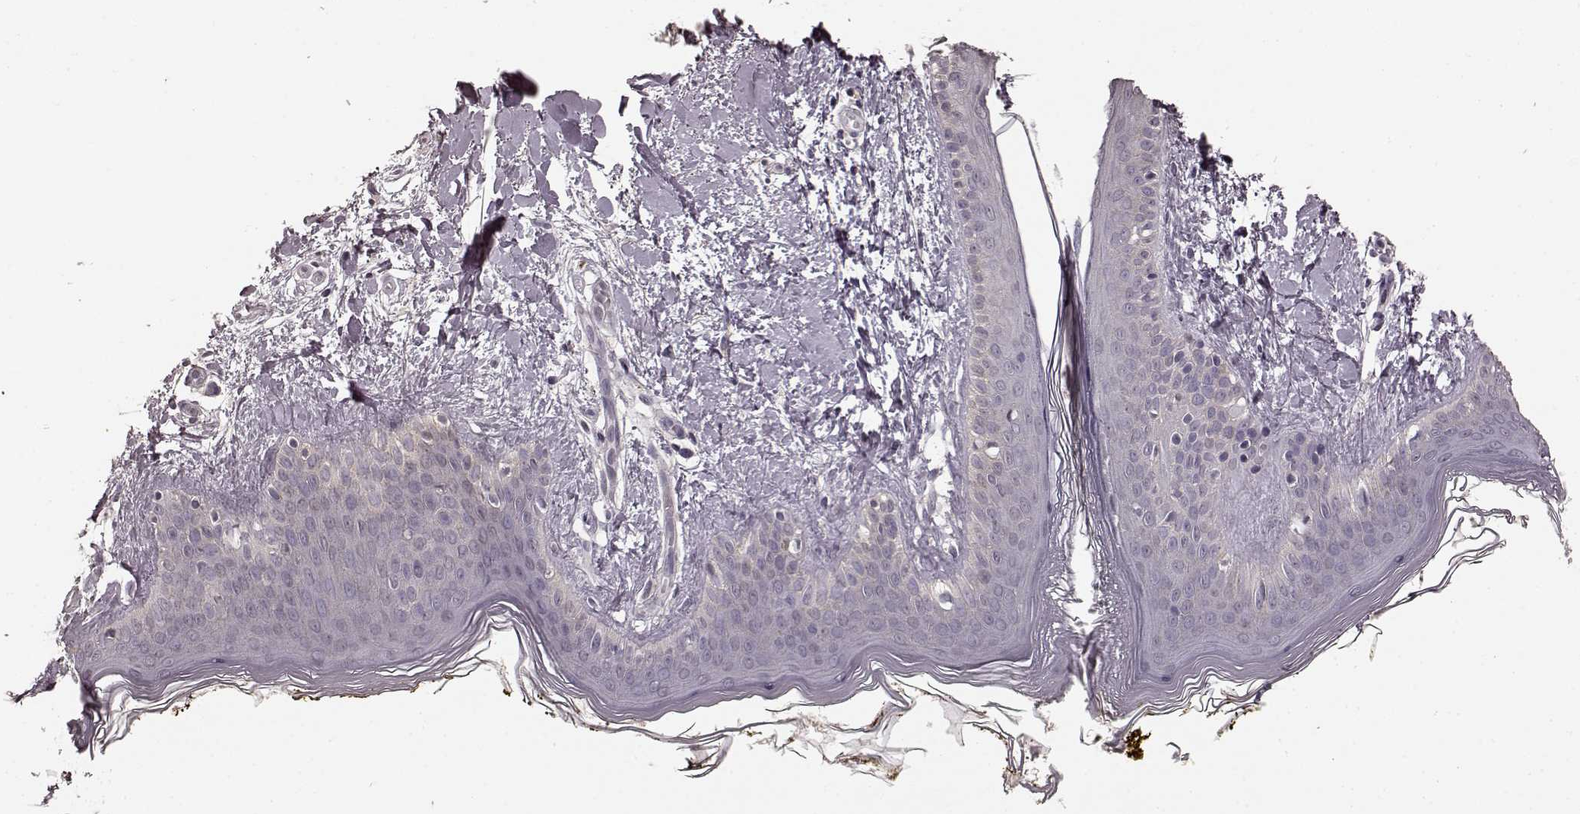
{"staining": {"intensity": "negative", "quantity": "none", "location": "none"}, "tissue": "skin", "cell_type": "Fibroblasts", "image_type": "normal", "snomed": [{"axis": "morphology", "description": "Normal tissue, NOS"}, {"axis": "topography", "description": "Skin"}], "caption": "The micrograph reveals no staining of fibroblasts in normal skin. (DAB IHC visualized using brightfield microscopy, high magnification).", "gene": "PRKCE", "patient": {"sex": "female", "age": 34}}